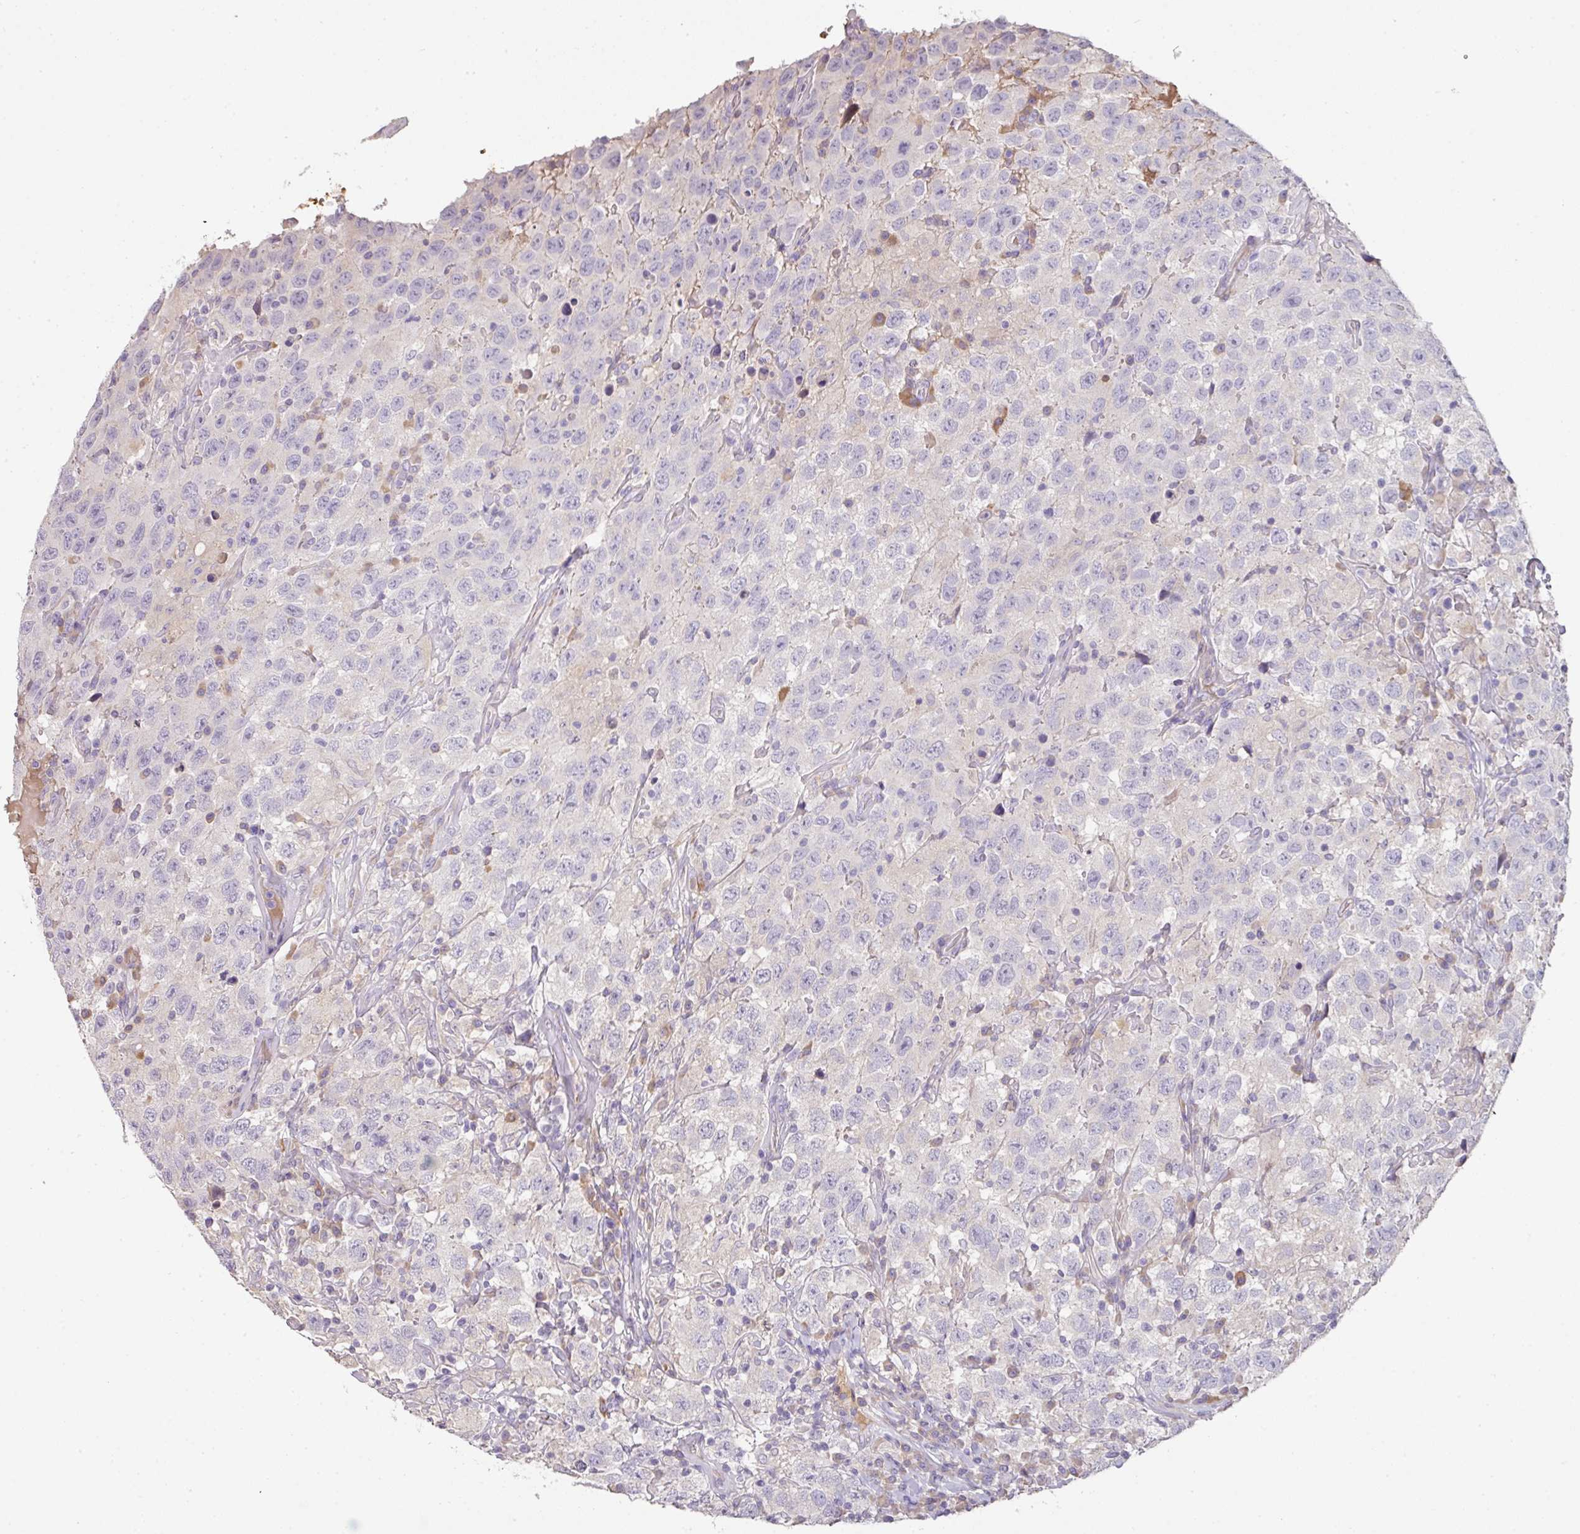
{"staining": {"intensity": "negative", "quantity": "none", "location": "none"}, "tissue": "testis cancer", "cell_type": "Tumor cells", "image_type": "cancer", "snomed": [{"axis": "morphology", "description": "Seminoma, NOS"}, {"axis": "topography", "description": "Testis"}], "caption": "Immunohistochemistry (IHC) of human testis seminoma exhibits no staining in tumor cells.", "gene": "ZNF266", "patient": {"sex": "male", "age": 41}}